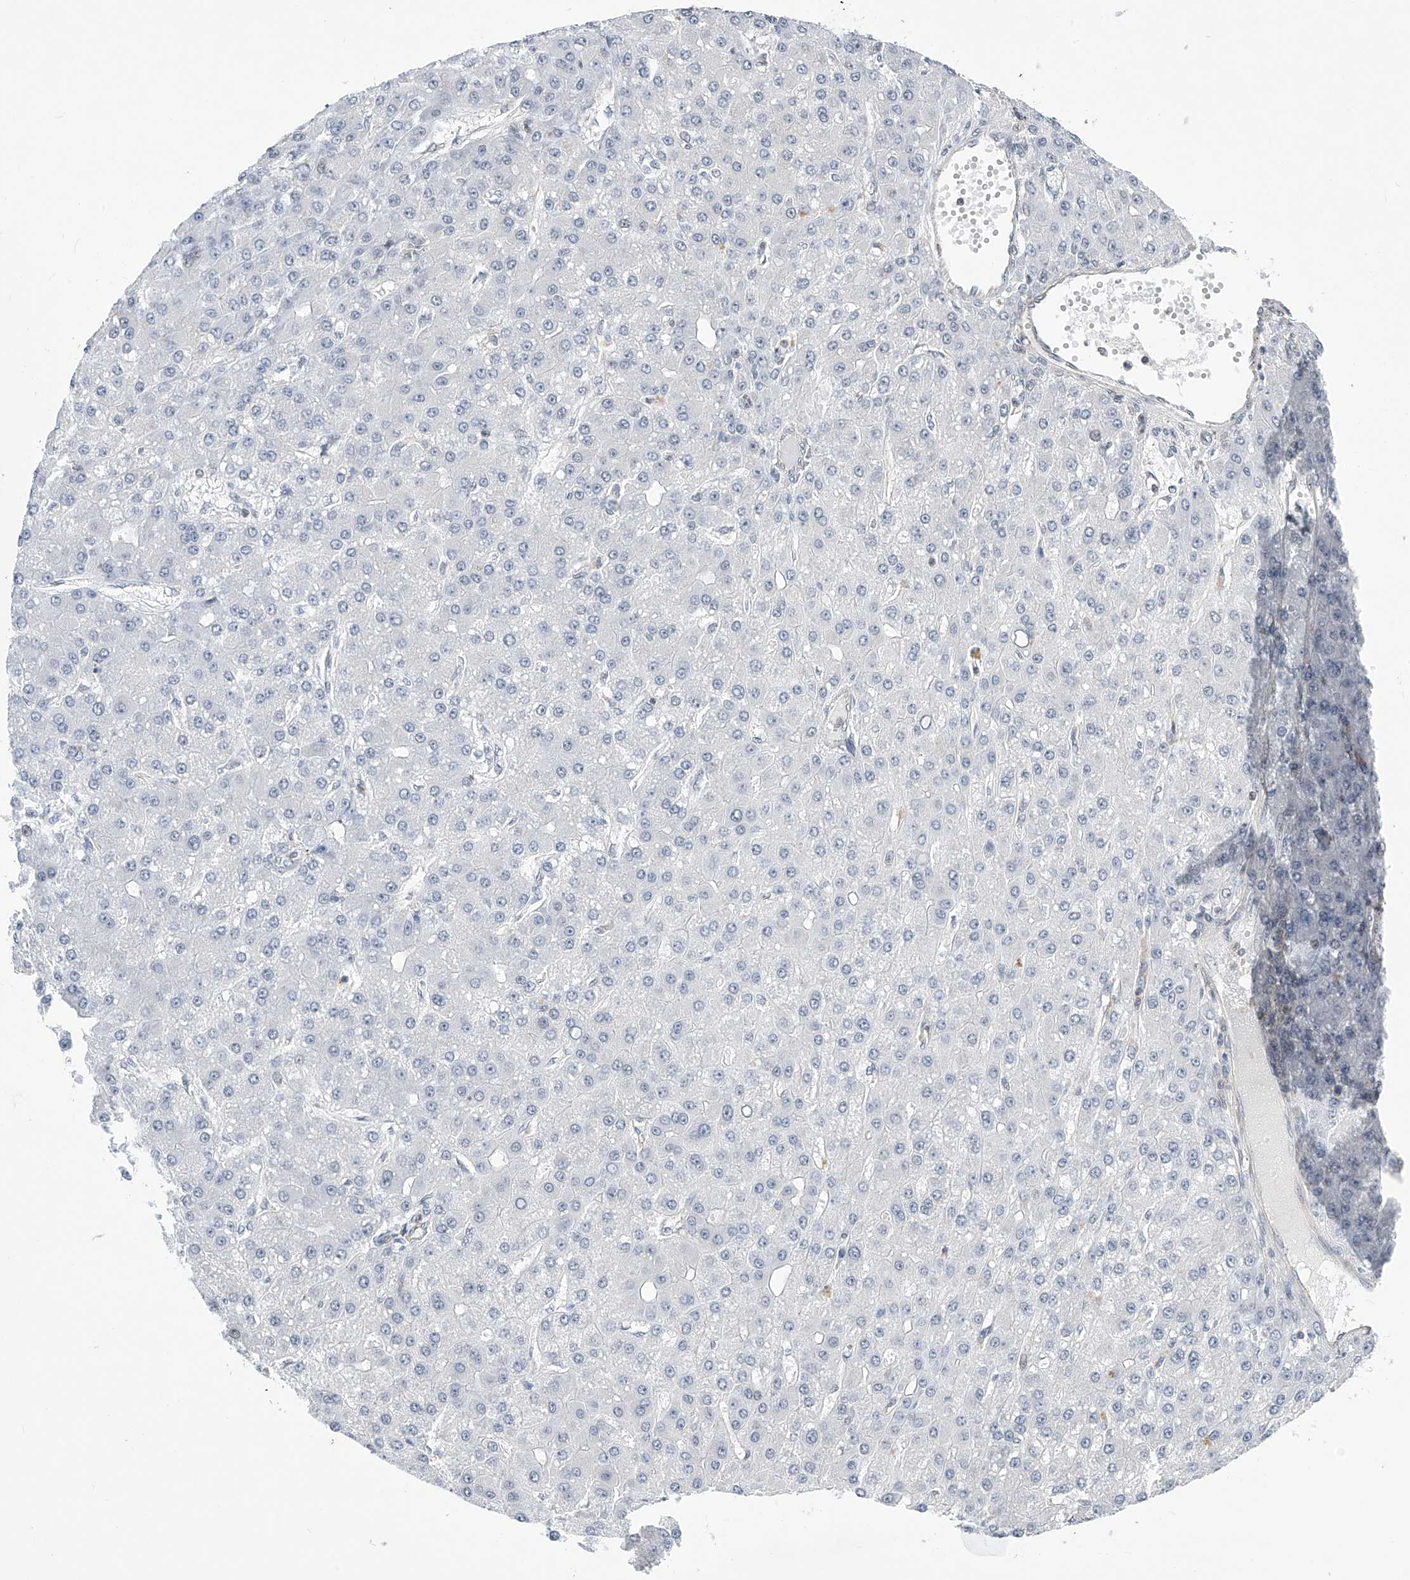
{"staining": {"intensity": "negative", "quantity": "none", "location": "none"}, "tissue": "liver cancer", "cell_type": "Tumor cells", "image_type": "cancer", "snomed": [{"axis": "morphology", "description": "Carcinoma, Hepatocellular, NOS"}, {"axis": "topography", "description": "Liver"}], "caption": "An immunohistochemistry photomicrograph of hepatocellular carcinoma (liver) is shown. There is no staining in tumor cells of hepatocellular carcinoma (liver). (Stains: DAB IHC with hematoxylin counter stain, Microscopy: brightfield microscopy at high magnification).", "gene": "MSL3", "patient": {"sex": "male", "age": 67}}